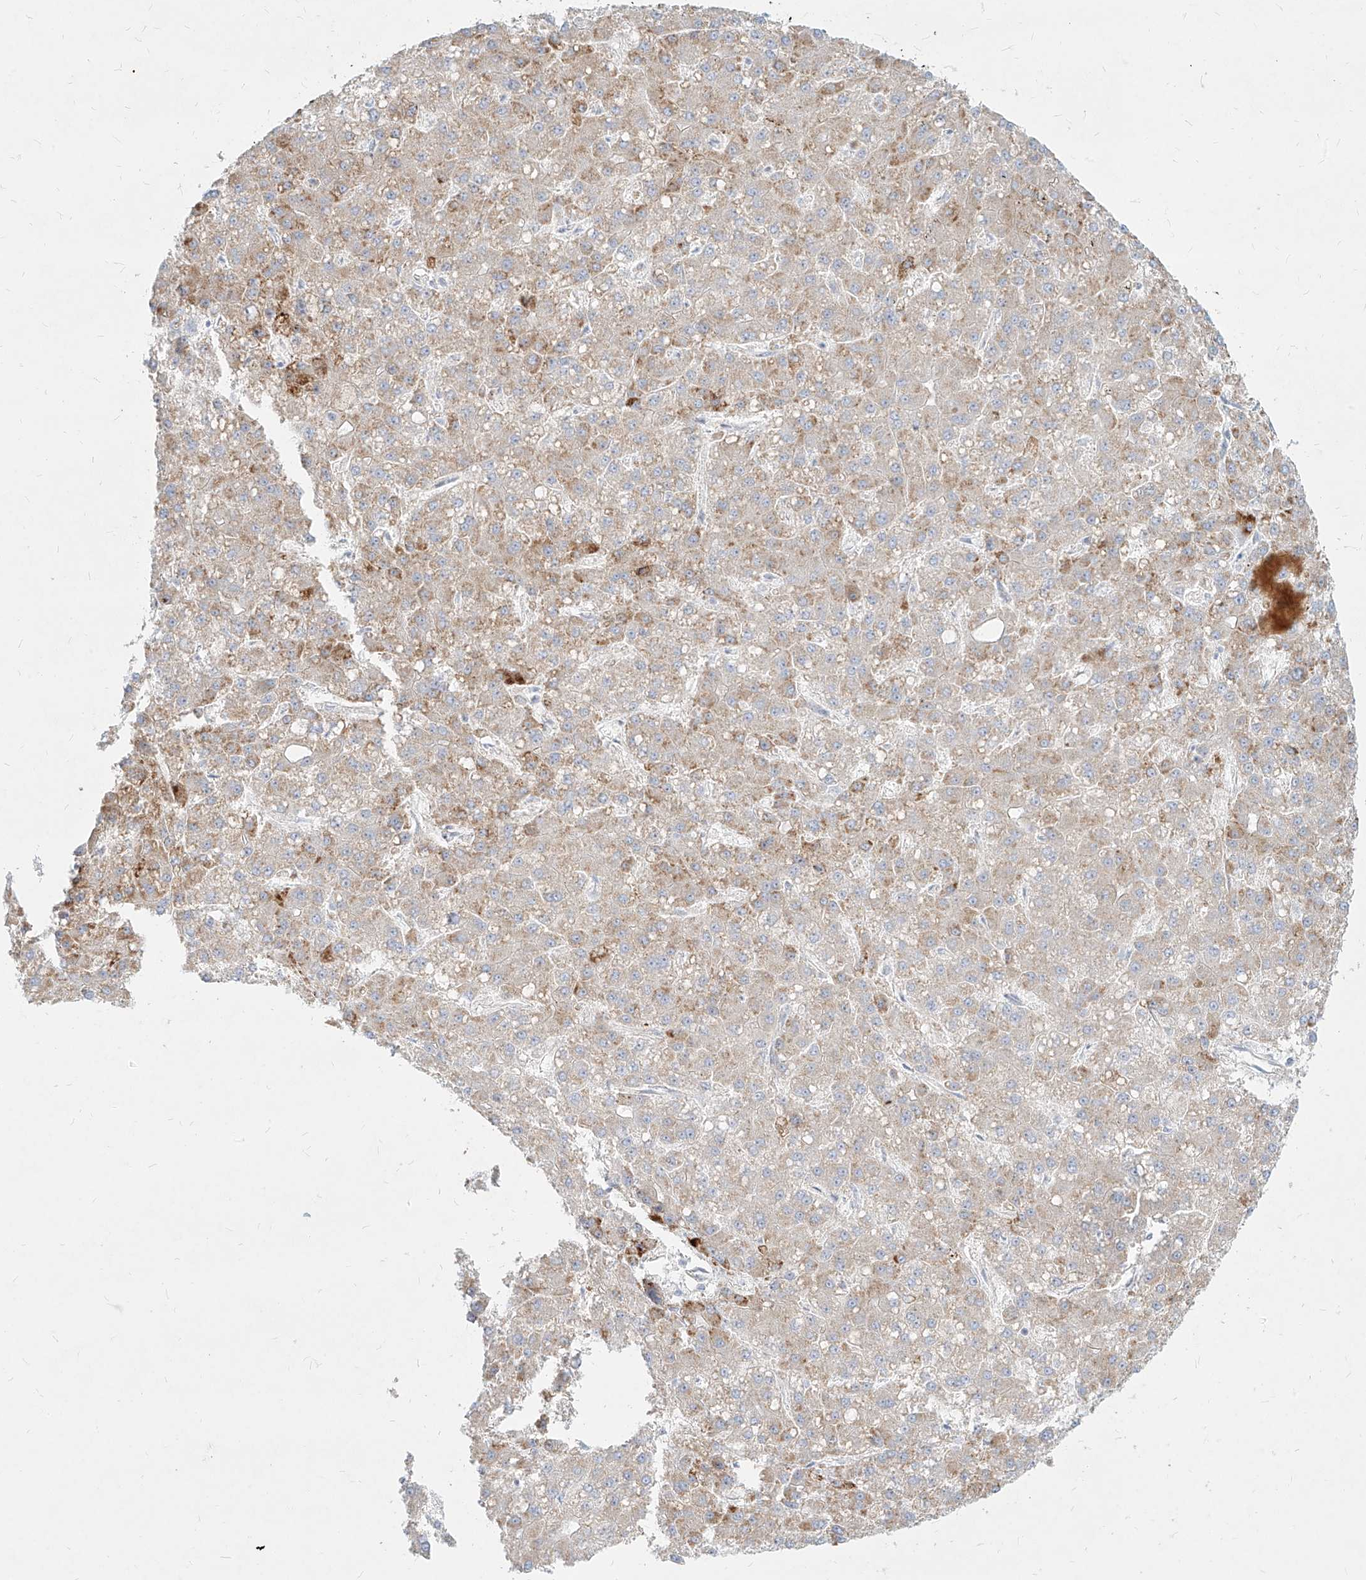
{"staining": {"intensity": "moderate", "quantity": "25%-75%", "location": "cytoplasmic/membranous"}, "tissue": "liver cancer", "cell_type": "Tumor cells", "image_type": "cancer", "snomed": [{"axis": "morphology", "description": "Carcinoma, Hepatocellular, NOS"}, {"axis": "topography", "description": "Liver"}], "caption": "There is medium levels of moderate cytoplasmic/membranous staining in tumor cells of hepatocellular carcinoma (liver), as demonstrated by immunohistochemical staining (brown color).", "gene": "MTX2", "patient": {"sex": "male", "age": 67}}